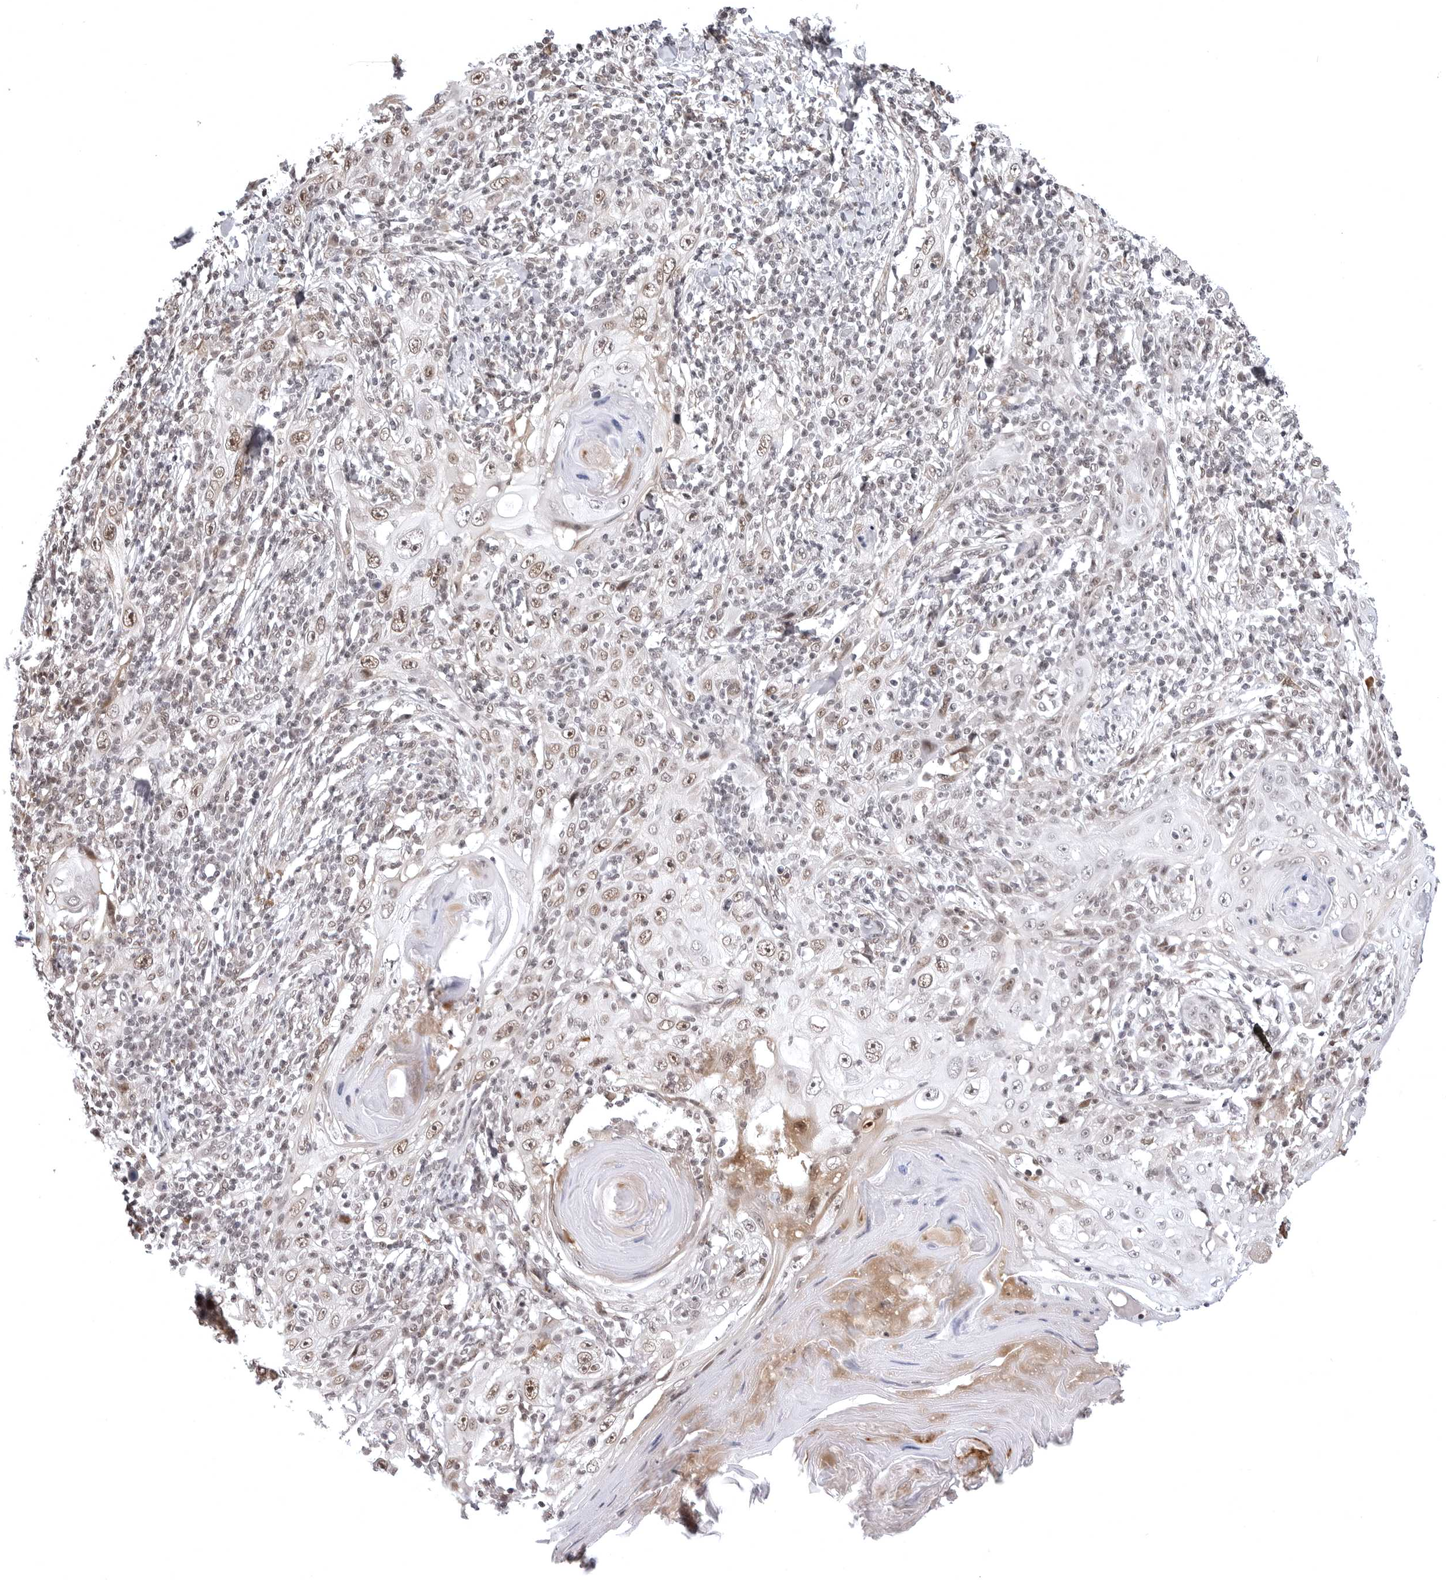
{"staining": {"intensity": "moderate", "quantity": ">75%", "location": "nuclear"}, "tissue": "skin cancer", "cell_type": "Tumor cells", "image_type": "cancer", "snomed": [{"axis": "morphology", "description": "Squamous cell carcinoma, NOS"}, {"axis": "topography", "description": "Skin"}], "caption": "There is medium levels of moderate nuclear positivity in tumor cells of skin squamous cell carcinoma, as demonstrated by immunohistochemical staining (brown color).", "gene": "PHF3", "patient": {"sex": "female", "age": 88}}